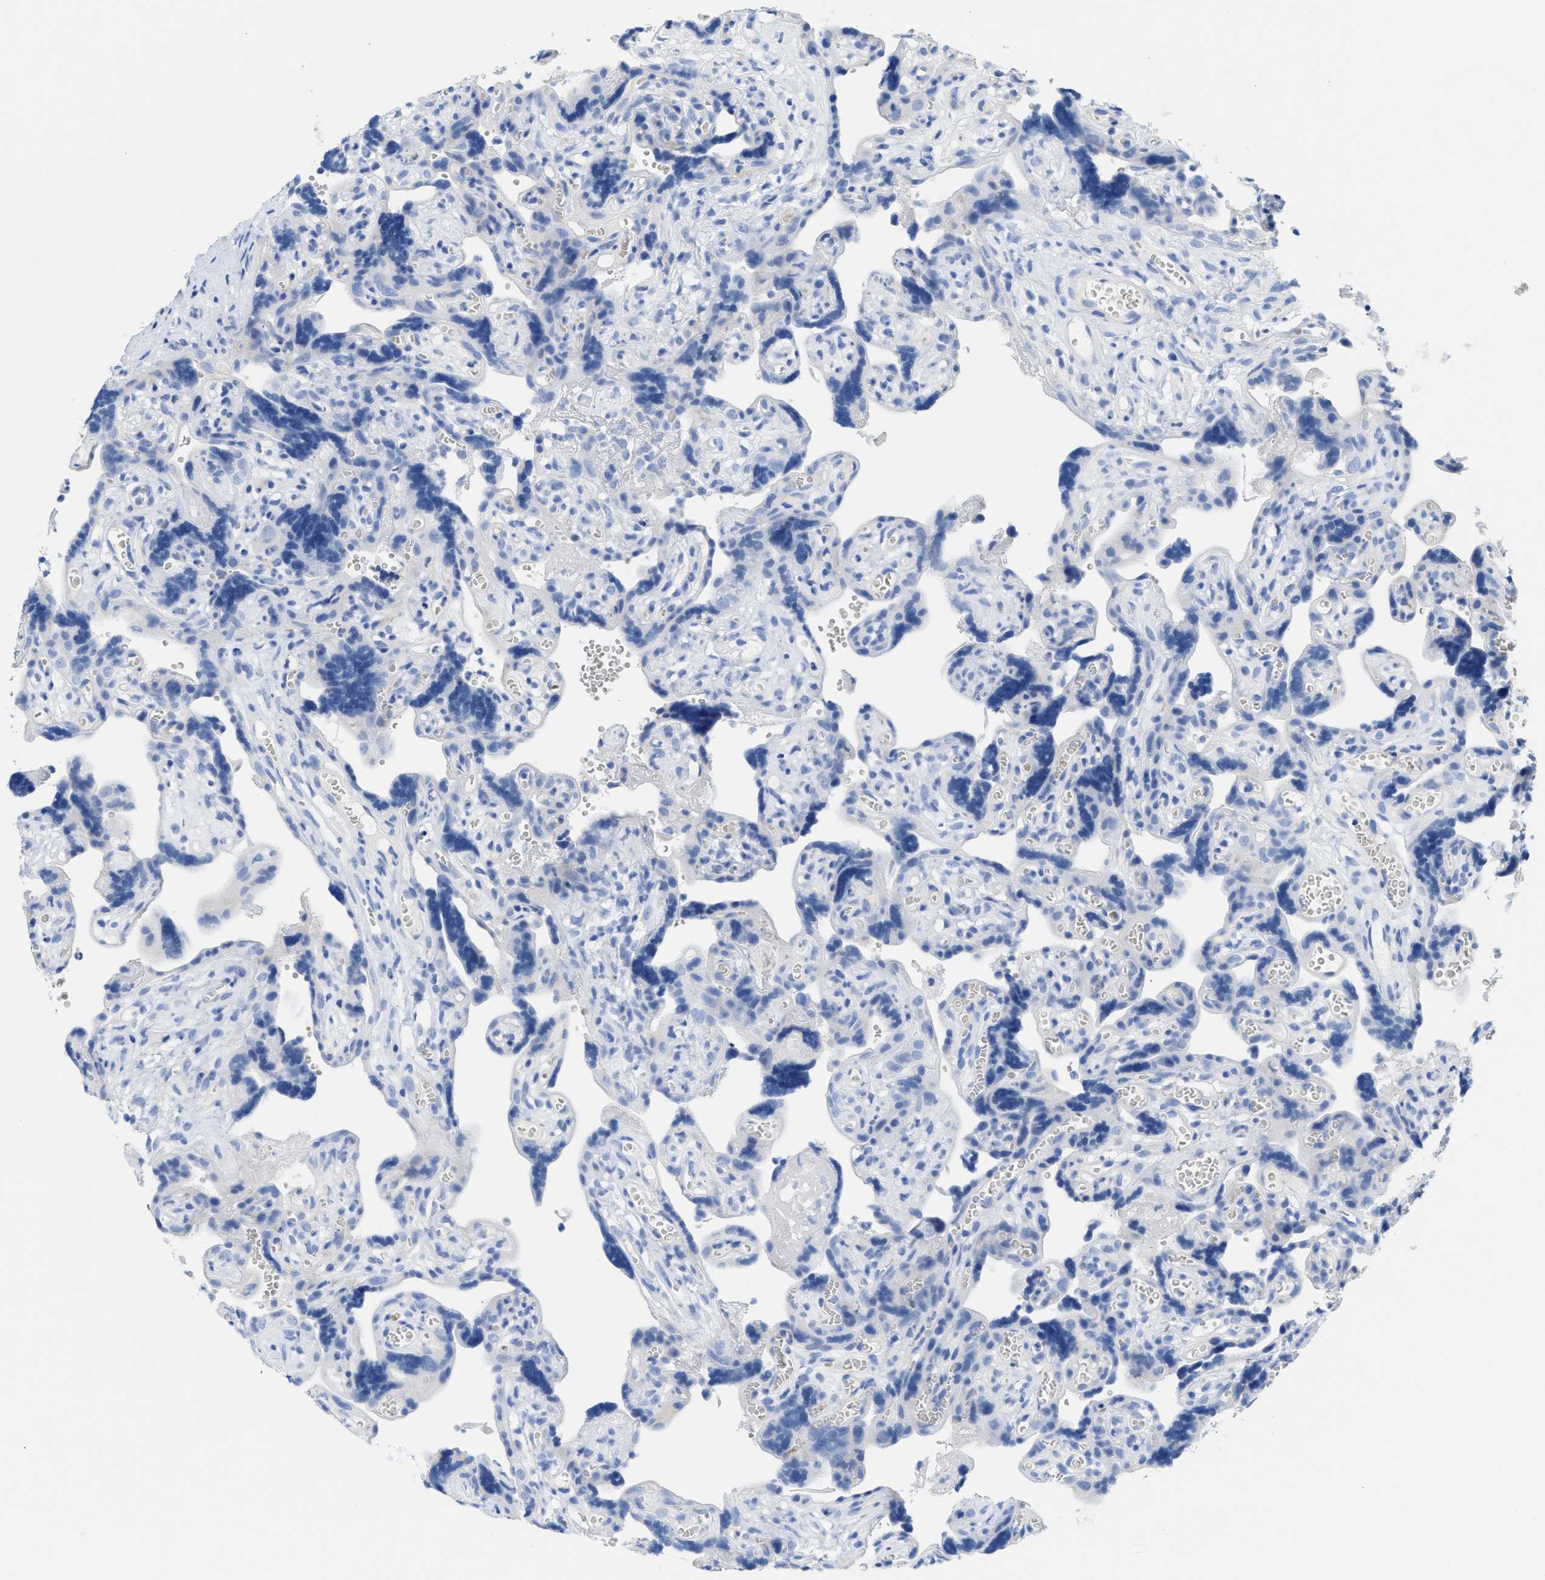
{"staining": {"intensity": "negative", "quantity": "none", "location": "none"}, "tissue": "placenta", "cell_type": "Decidual cells", "image_type": "normal", "snomed": [{"axis": "morphology", "description": "Normal tissue, NOS"}, {"axis": "topography", "description": "Placenta"}], "caption": "Protein analysis of normal placenta exhibits no significant expression in decidual cells. The staining is performed using DAB (3,3'-diaminobenzidine) brown chromogen with nuclei counter-stained in using hematoxylin.", "gene": "ANKFN1", "patient": {"sex": "female", "age": 30}}